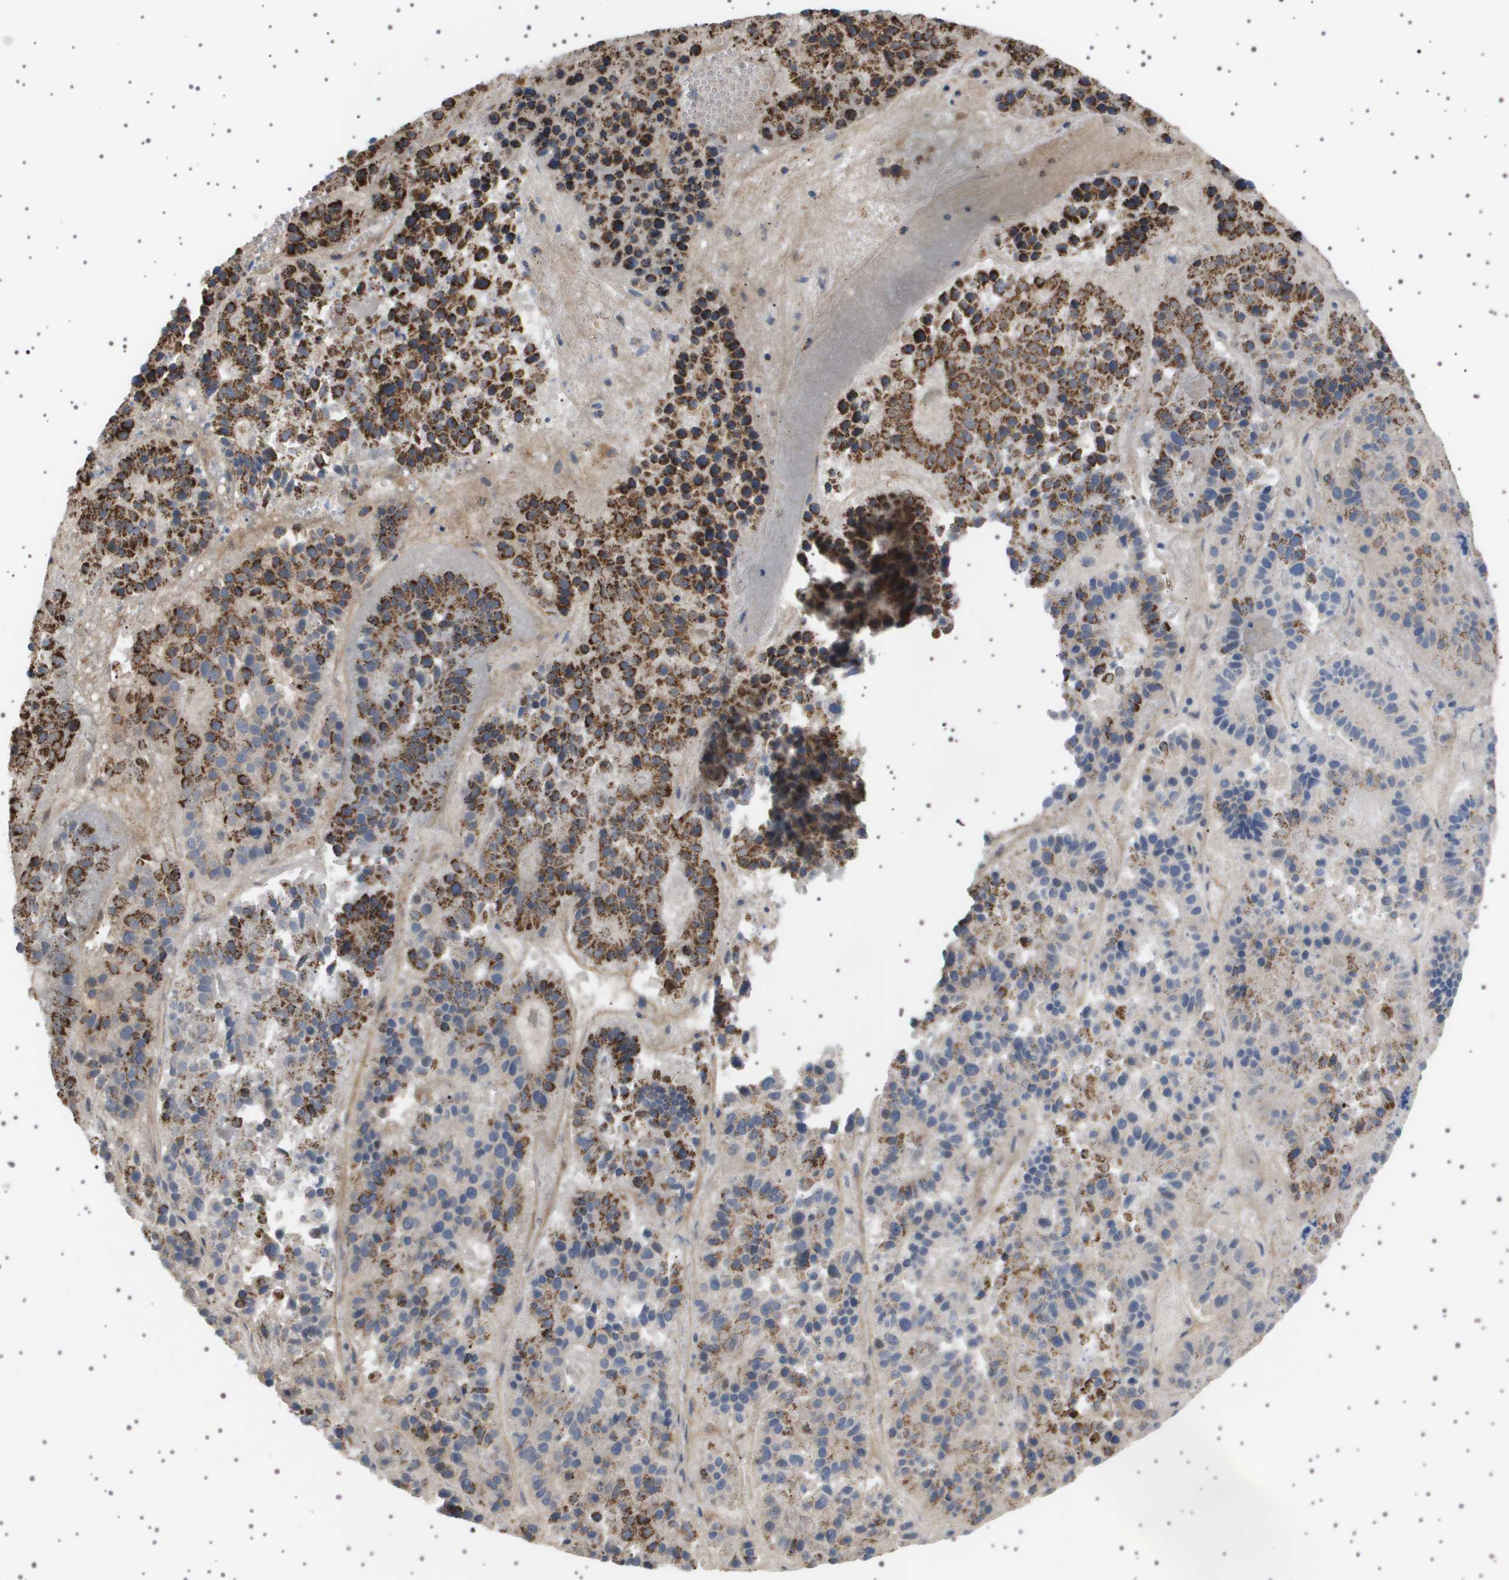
{"staining": {"intensity": "strong", "quantity": "25%-75%", "location": "cytoplasmic/membranous"}, "tissue": "pancreatic cancer", "cell_type": "Tumor cells", "image_type": "cancer", "snomed": [{"axis": "morphology", "description": "Adenocarcinoma, NOS"}, {"axis": "topography", "description": "Pancreas"}], "caption": "Protein staining by IHC demonstrates strong cytoplasmic/membranous staining in approximately 25%-75% of tumor cells in pancreatic cancer.", "gene": "UBXN8", "patient": {"sex": "male", "age": 50}}